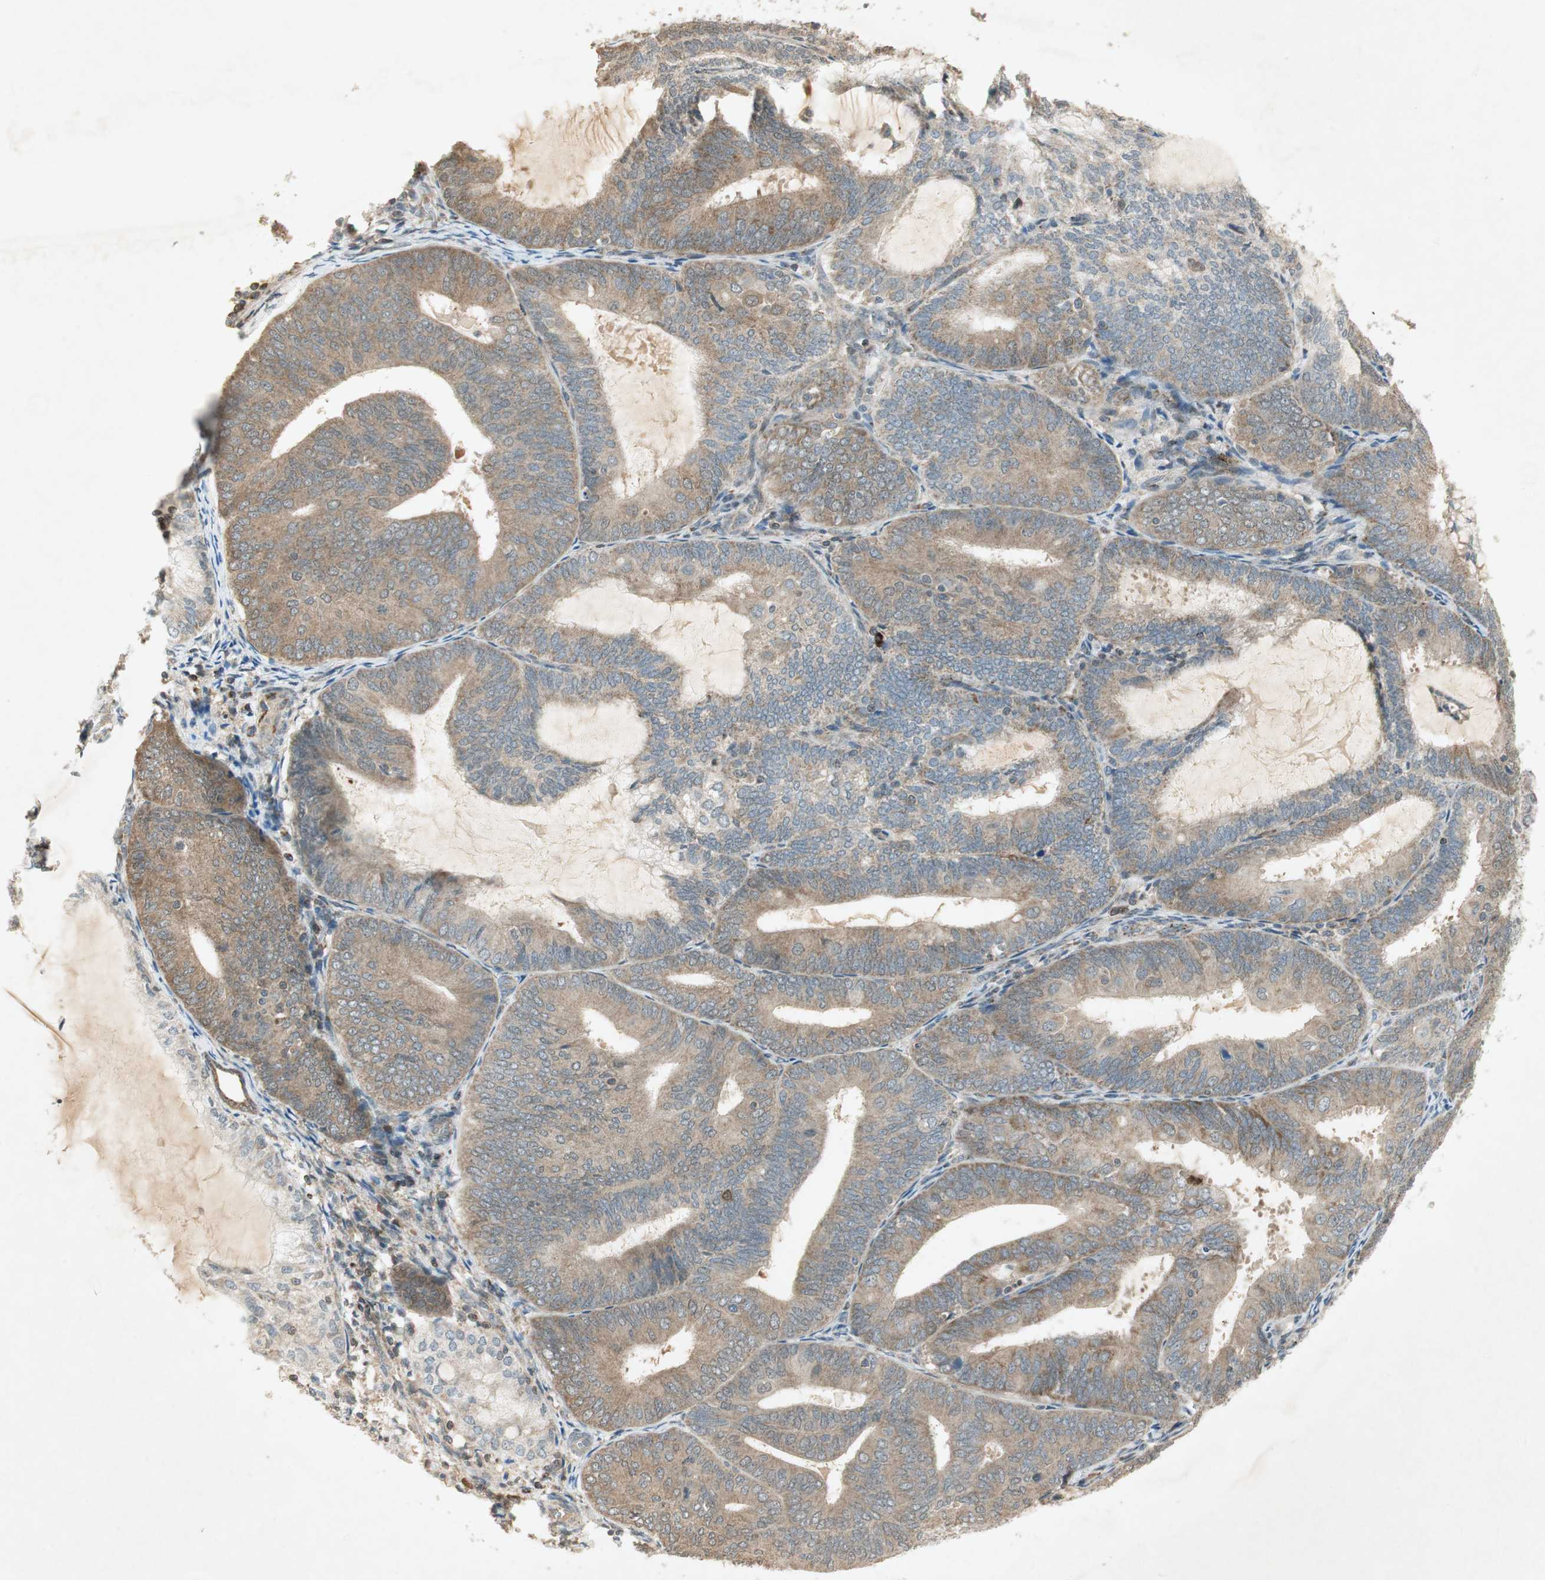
{"staining": {"intensity": "moderate", "quantity": ">75%", "location": "cytoplasmic/membranous"}, "tissue": "endometrial cancer", "cell_type": "Tumor cells", "image_type": "cancer", "snomed": [{"axis": "morphology", "description": "Adenocarcinoma, NOS"}, {"axis": "topography", "description": "Endometrium"}], "caption": "An immunohistochemistry (IHC) histopathology image of neoplastic tissue is shown. Protein staining in brown highlights moderate cytoplasmic/membranous positivity in endometrial cancer (adenocarcinoma) within tumor cells.", "gene": "USP2", "patient": {"sex": "female", "age": 81}}